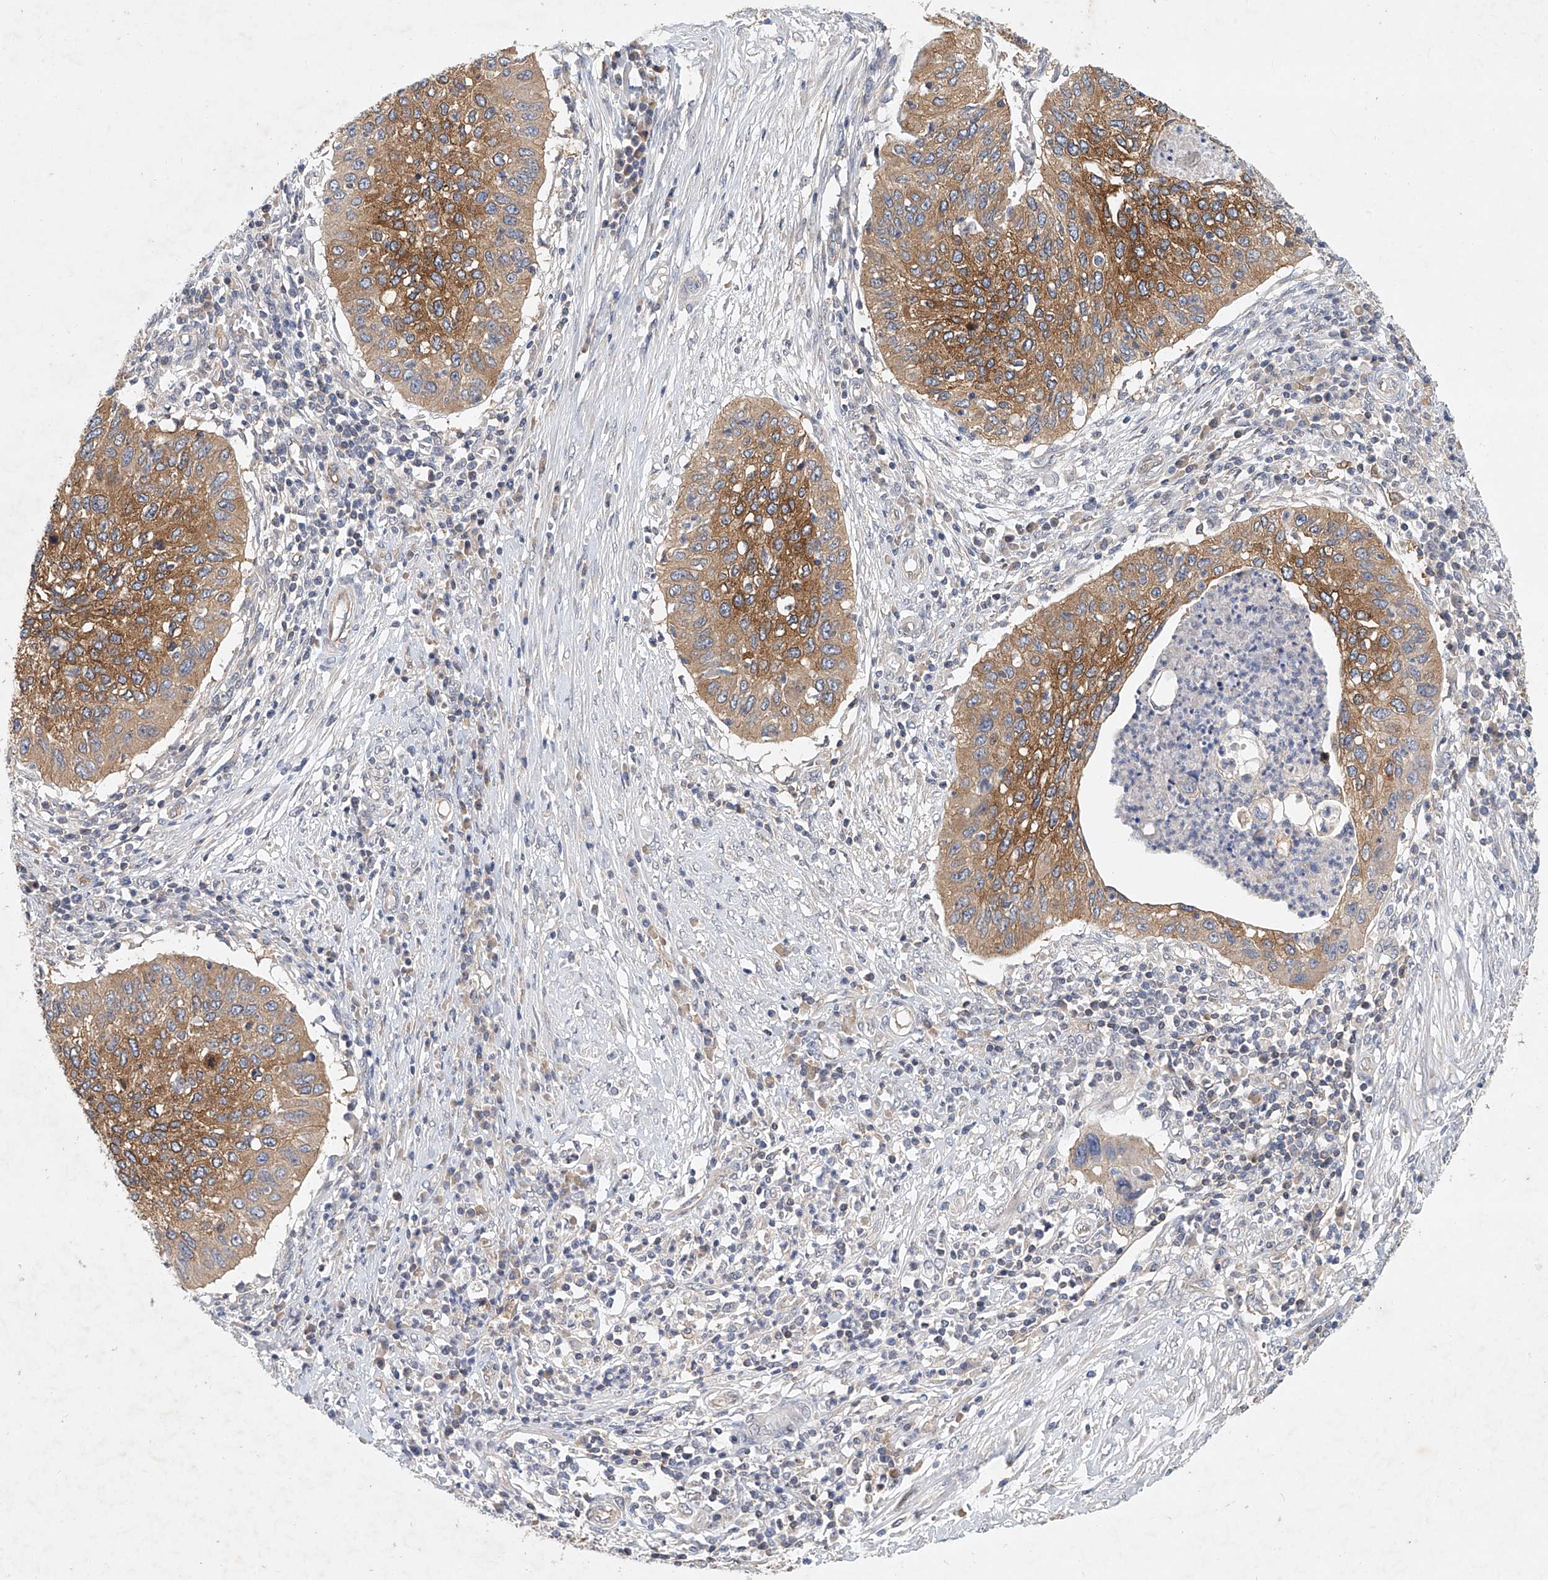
{"staining": {"intensity": "strong", "quantity": "25%-75%", "location": "cytoplasmic/membranous"}, "tissue": "cervical cancer", "cell_type": "Tumor cells", "image_type": "cancer", "snomed": [{"axis": "morphology", "description": "Squamous cell carcinoma, NOS"}, {"axis": "topography", "description": "Cervix"}], "caption": "Brown immunohistochemical staining in cervical squamous cell carcinoma exhibits strong cytoplasmic/membranous expression in about 25%-75% of tumor cells.", "gene": "CARMIL1", "patient": {"sex": "female", "age": 38}}